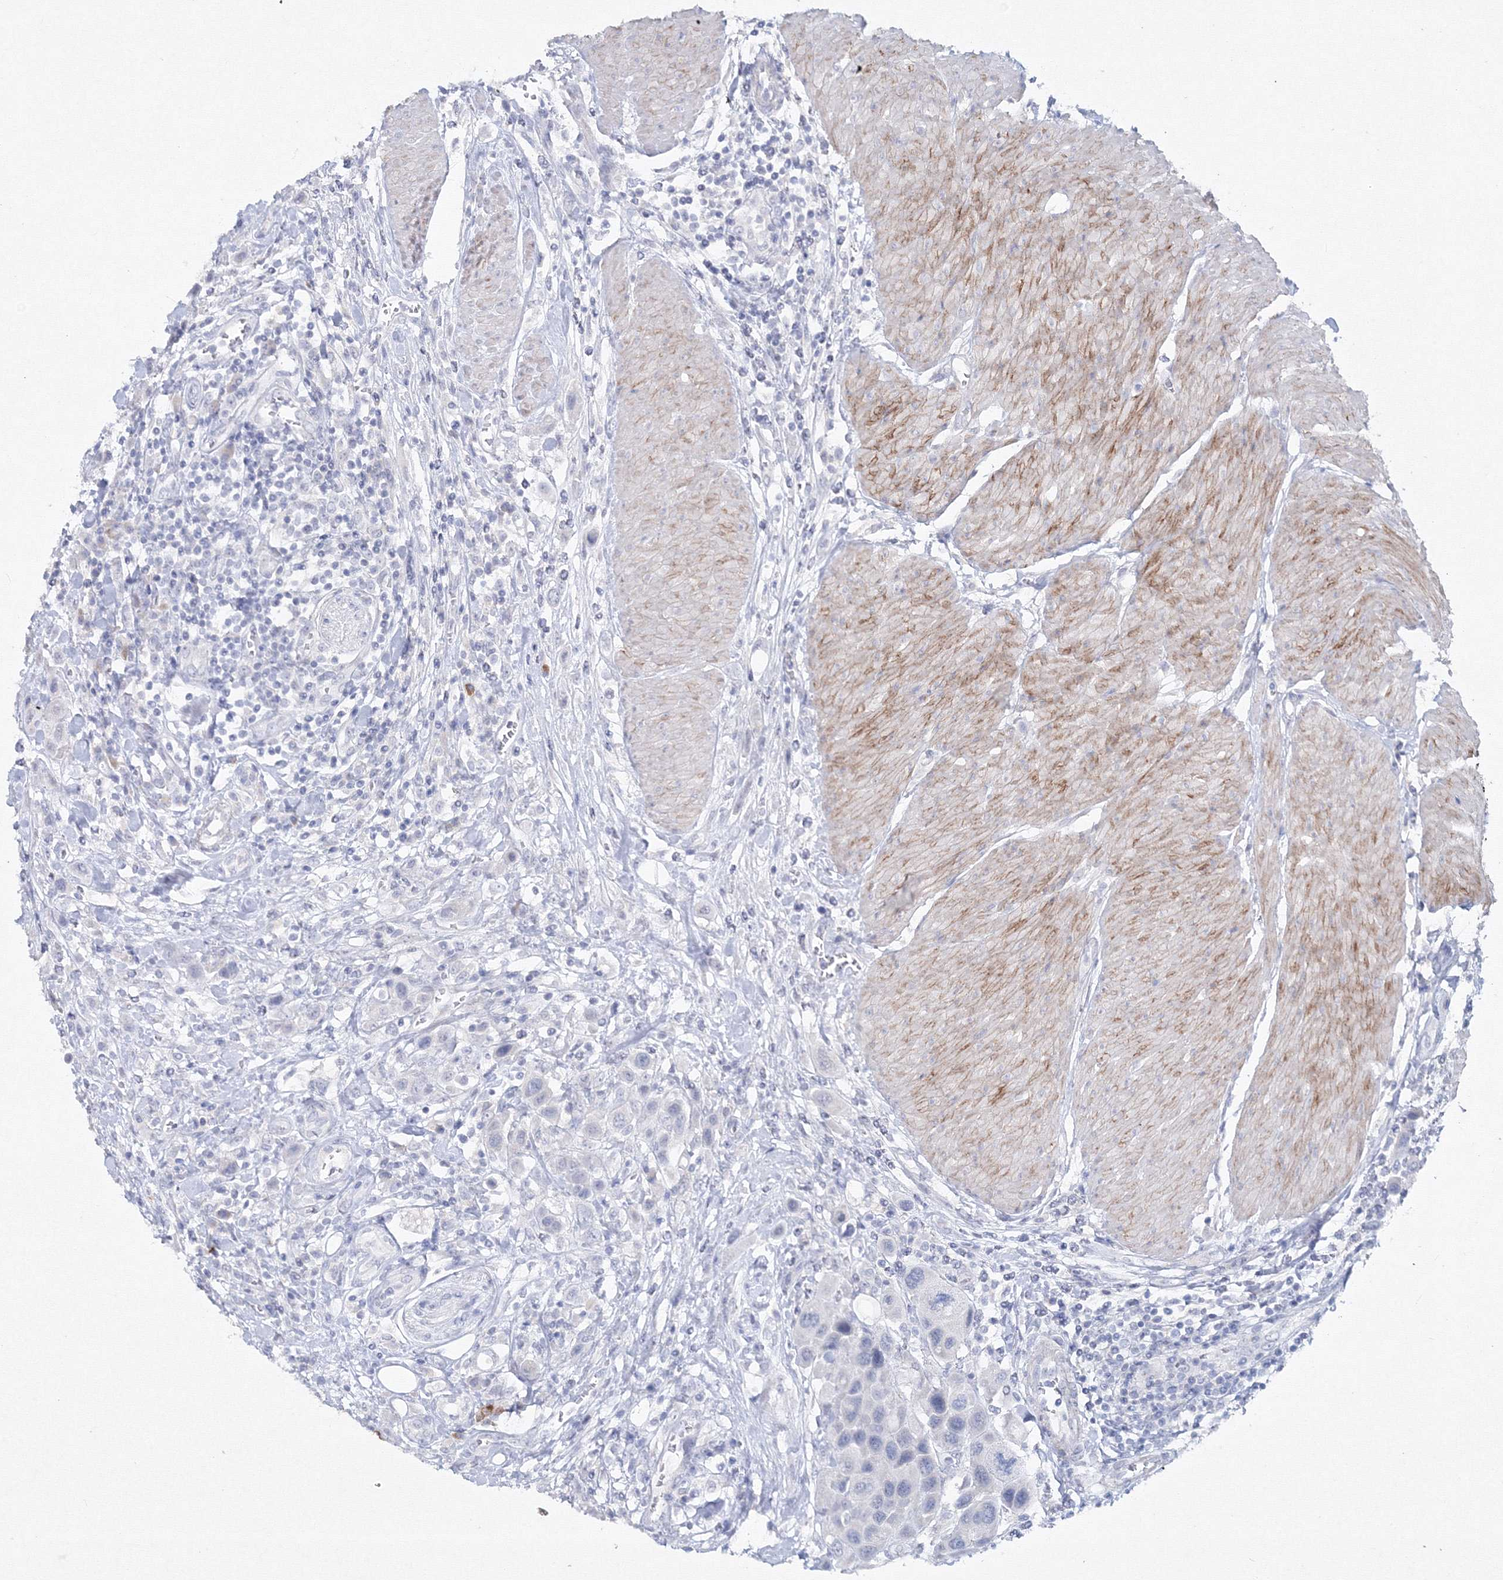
{"staining": {"intensity": "negative", "quantity": "none", "location": "none"}, "tissue": "urothelial cancer", "cell_type": "Tumor cells", "image_type": "cancer", "snomed": [{"axis": "morphology", "description": "Urothelial carcinoma, High grade"}, {"axis": "topography", "description": "Urinary bladder"}], "caption": "This histopathology image is of urothelial carcinoma (high-grade) stained with immunohistochemistry to label a protein in brown with the nuclei are counter-stained blue. There is no positivity in tumor cells.", "gene": "GCKR", "patient": {"sex": "male", "age": 50}}